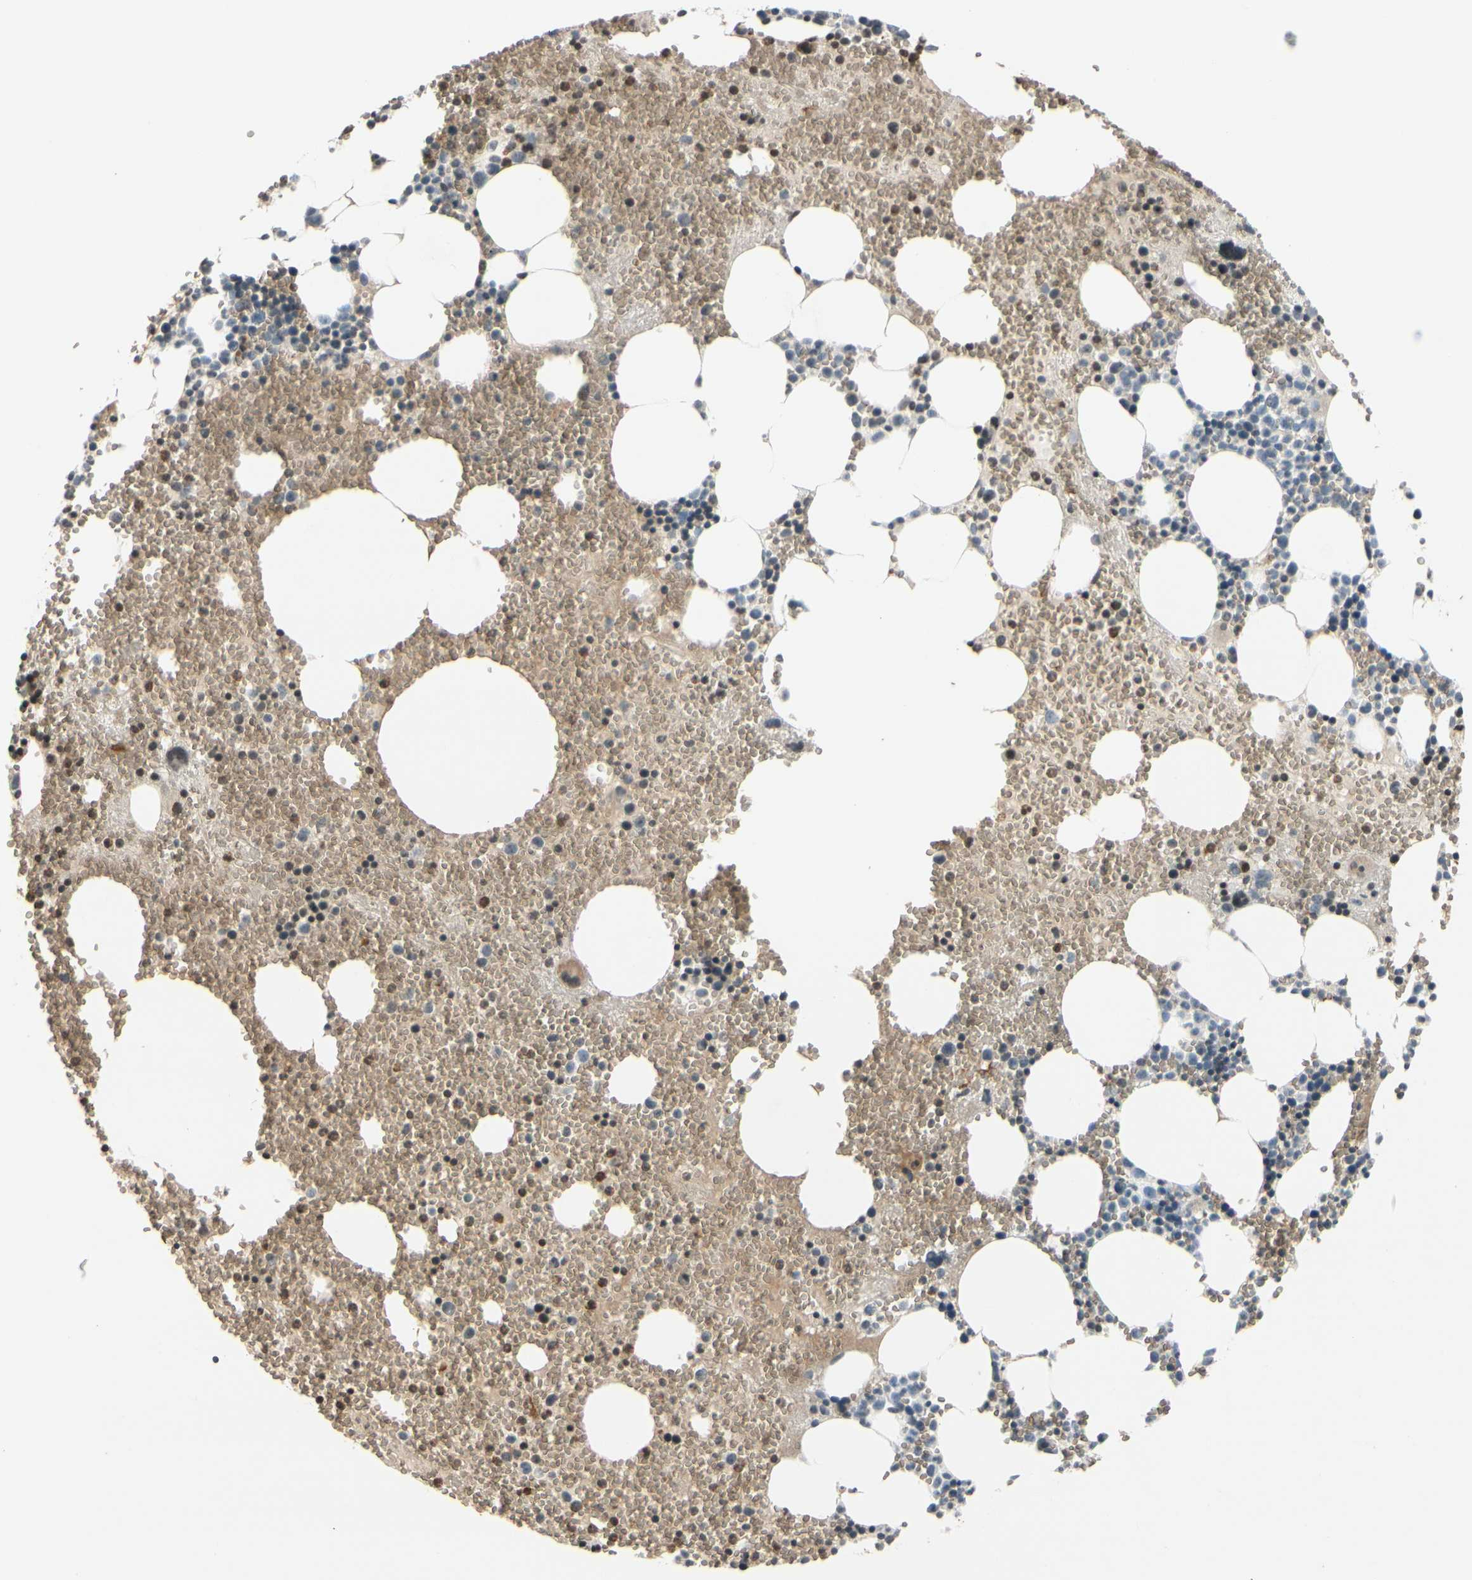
{"staining": {"intensity": "weak", "quantity": "<25%", "location": "cytoplasmic/membranous"}, "tissue": "bone marrow", "cell_type": "Hematopoietic cells", "image_type": "normal", "snomed": [{"axis": "morphology", "description": "Normal tissue, NOS"}, {"axis": "morphology", "description": "Inflammation, NOS"}, {"axis": "topography", "description": "Bone marrow"}], "caption": "This is a micrograph of IHC staining of unremarkable bone marrow, which shows no expression in hematopoietic cells. (DAB (3,3'-diaminobenzidine) IHC visualized using brightfield microscopy, high magnification).", "gene": "GYPC", "patient": {"sex": "female", "age": 76}}